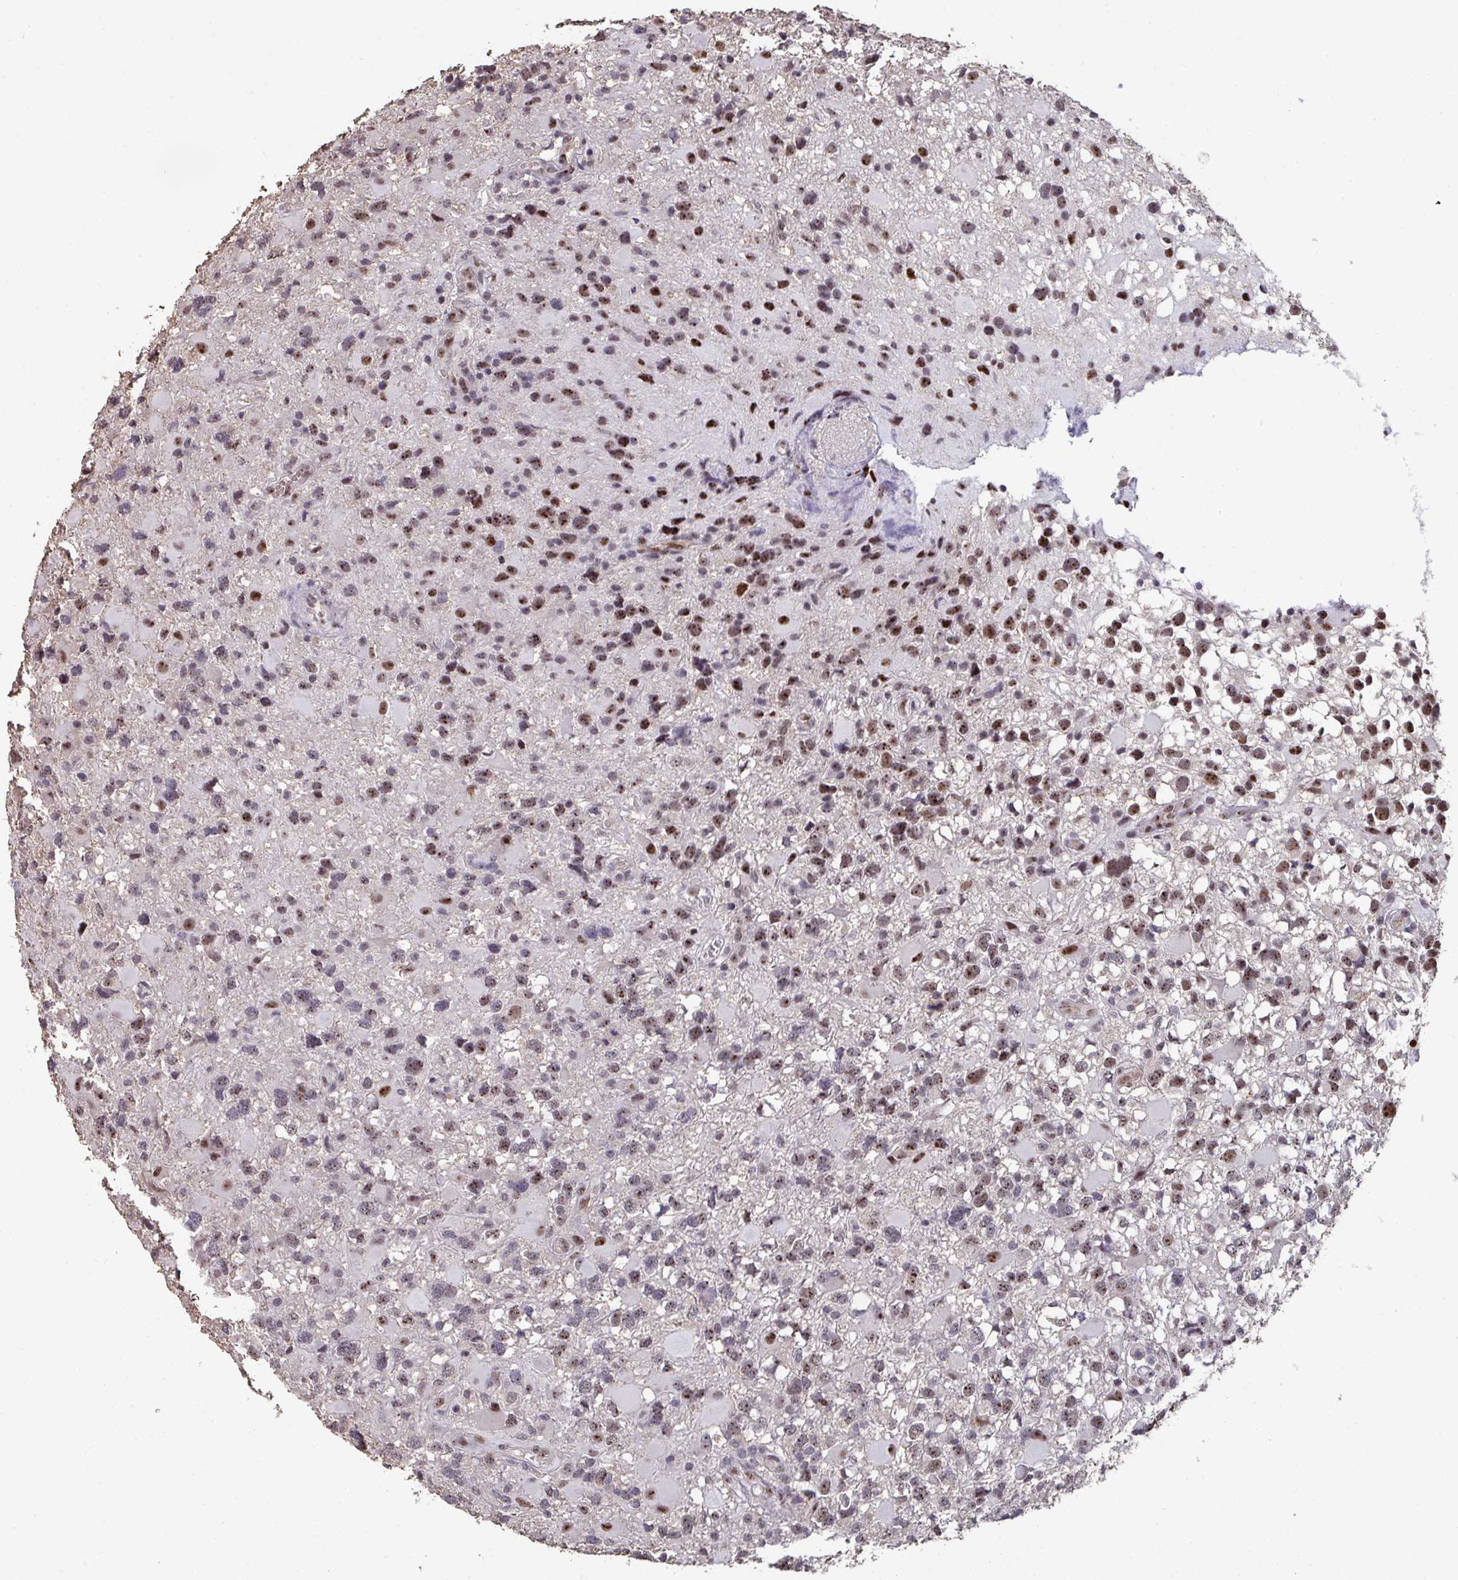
{"staining": {"intensity": "moderate", "quantity": "25%-75%", "location": "nuclear"}, "tissue": "glioma", "cell_type": "Tumor cells", "image_type": "cancer", "snomed": [{"axis": "morphology", "description": "Glioma, malignant, High grade"}, {"axis": "topography", "description": "Brain"}], "caption": "Moderate nuclear expression is appreciated in about 25%-75% of tumor cells in malignant glioma (high-grade).", "gene": "SENP3", "patient": {"sex": "male", "age": 54}}